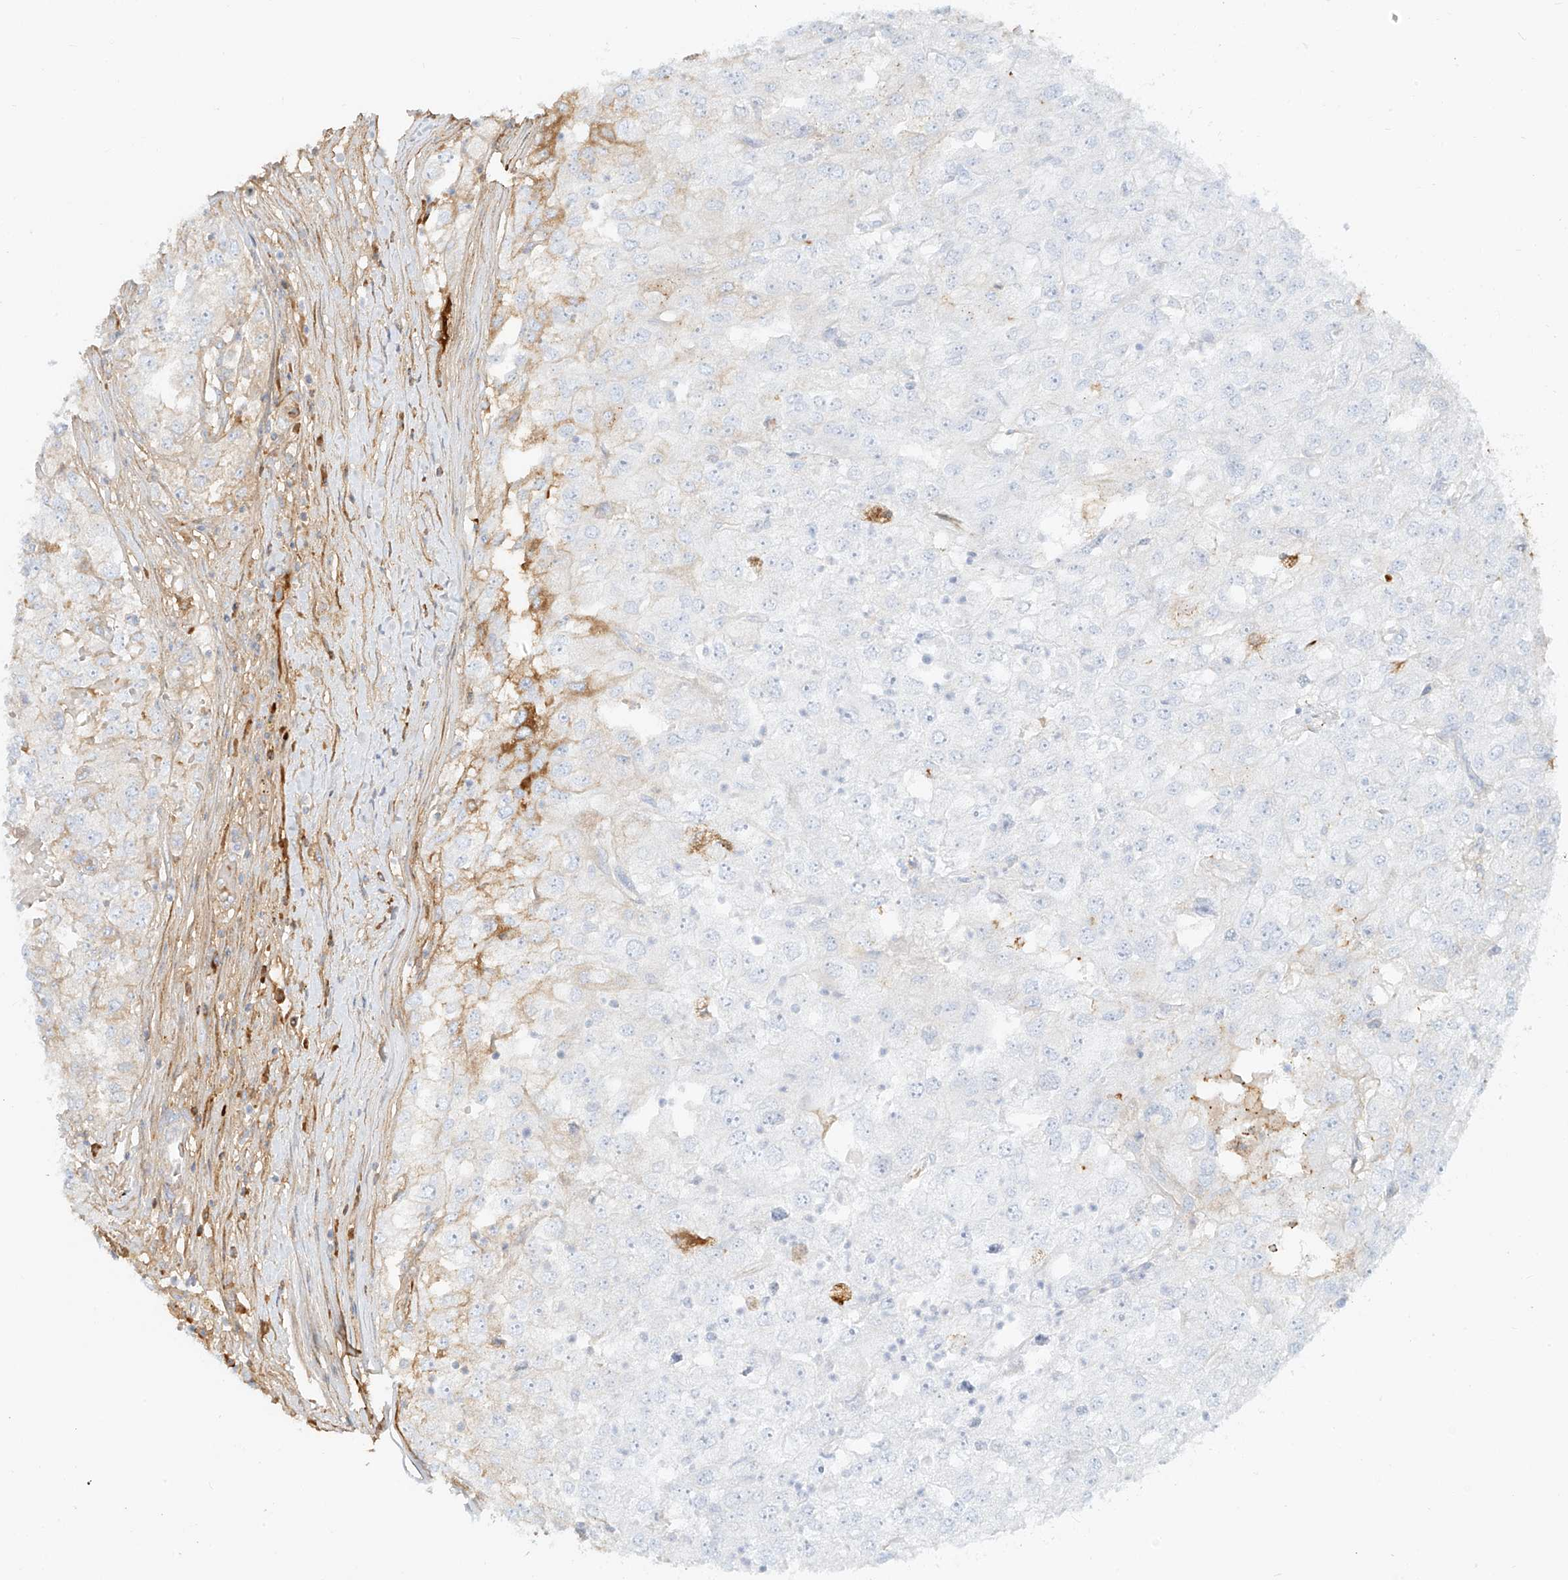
{"staining": {"intensity": "moderate", "quantity": "<25%", "location": "cytoplasmic/membranous"}, "tissue": "renal cancer", "cell_type": "Tumor cells", "image_type": "cancer", "snomed": [{"axis": "morphology", "description": "Adenocarcinoma, NOS"}, {"axis": "topography", "description": "Kidney"}], "caption": "Immunohistochemistry micrograph of neoplastic tissue: human renal cancer stained using IHC displays low levels of moderate protein expression localized specifically in the cytoplasmic/membranous of tumor cells, appearing as a cytoplasmic/membranous brown color.", "gene": "OCSTAMP", "patient": {"sex": "female", "age": 54}}